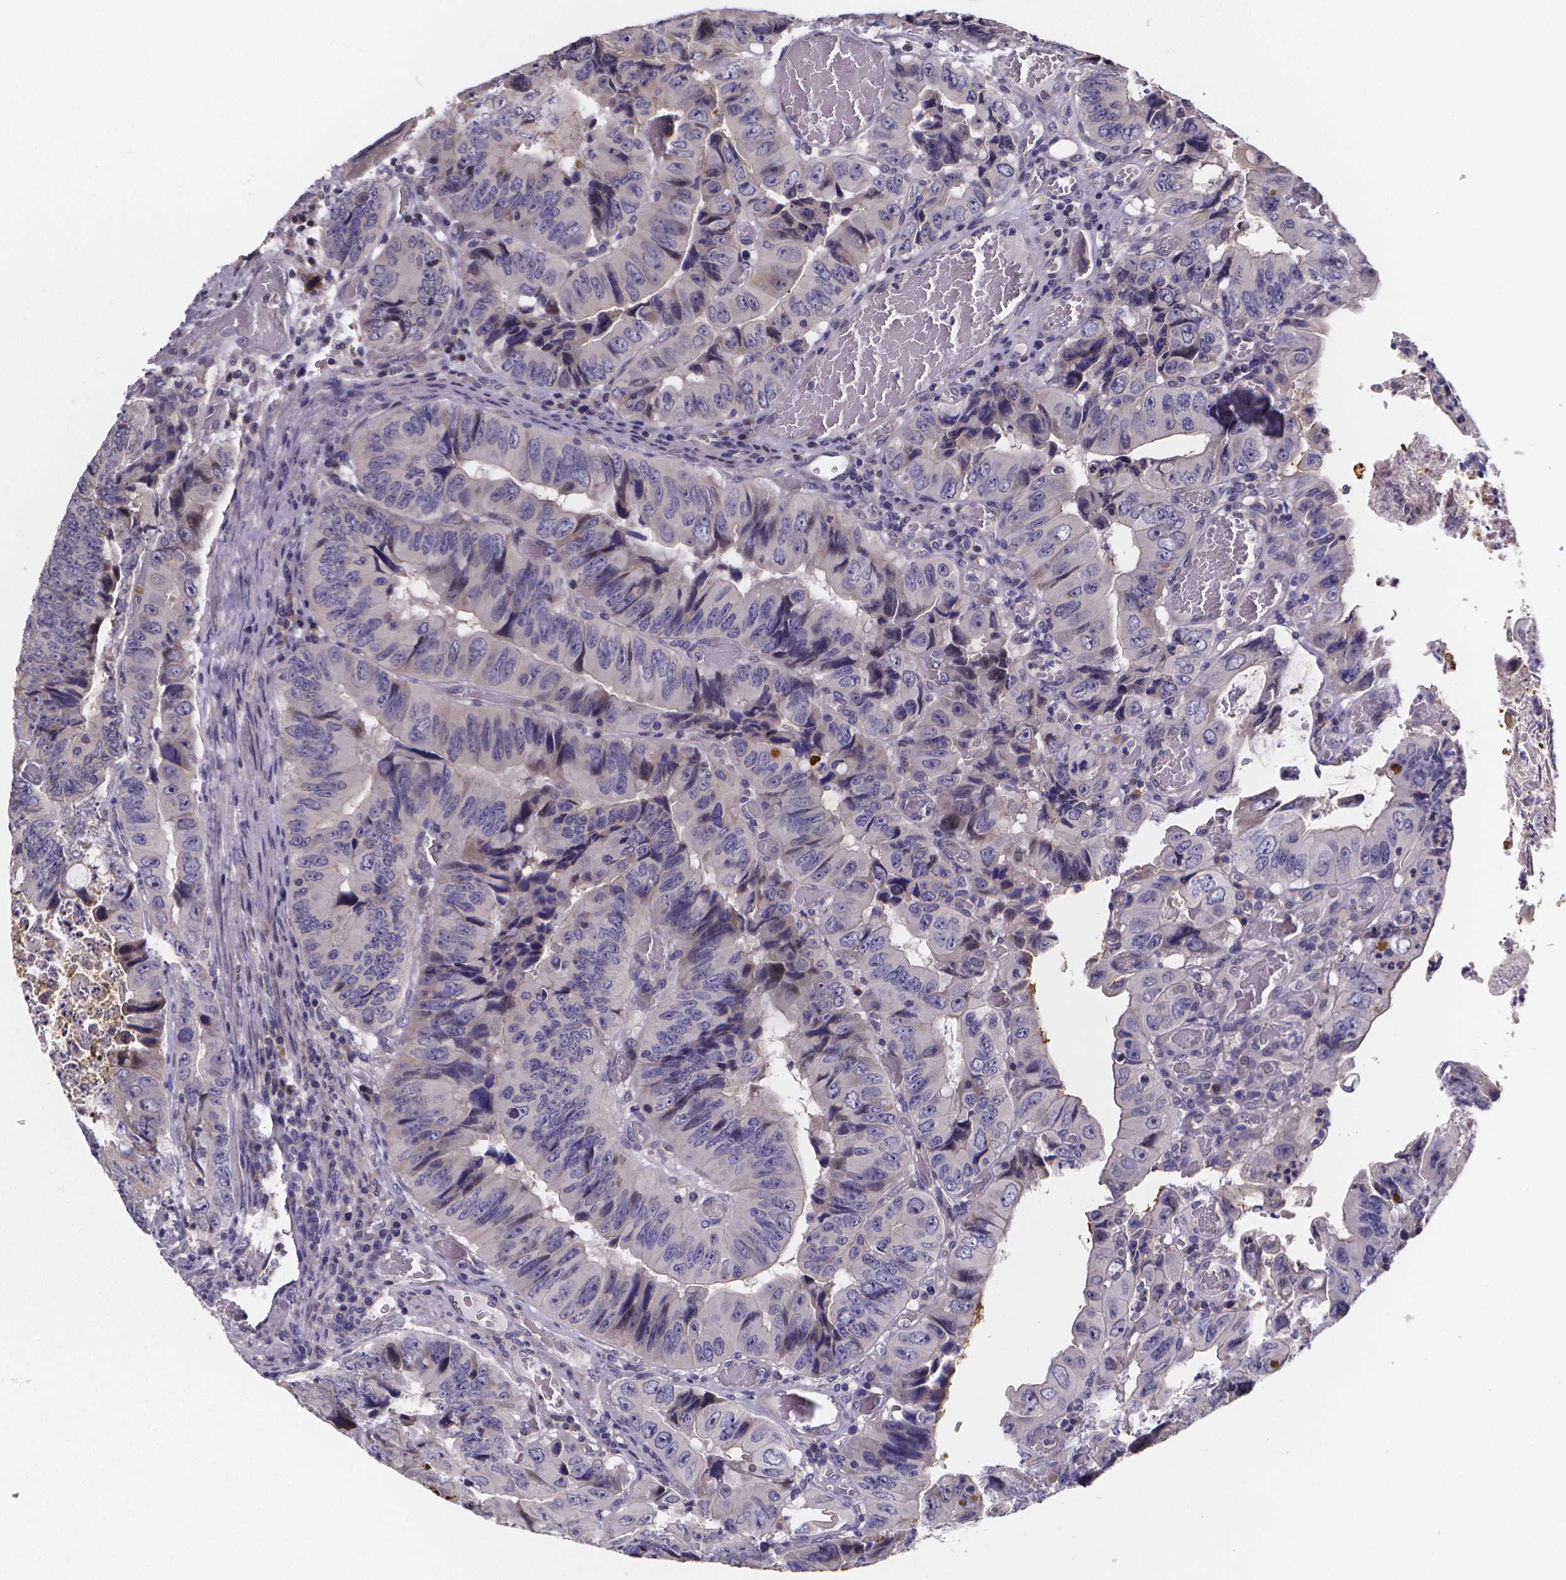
{"staining": {"intensity": "negative", "quantity": "none", "location": "none"}, "tissue": "colorectal cancer", "cell_type": "Tumor cells", "image_type": "cancer", "snomed": [{"axis": "morphology", "description": "Adenocarcinoma, NOS"}, {"axis": "topography", "description": "Colon"}], "caption": "Immunohistochemical staining of human adenocarcinoma (colorectal) exhibits no significant expression in tumor cells. (DAB (3,3'-diaminobenzidine) immunohistochemistry, high magnification).", "gene": "PAH", "patient": {"sex": "female", "age": 84}}